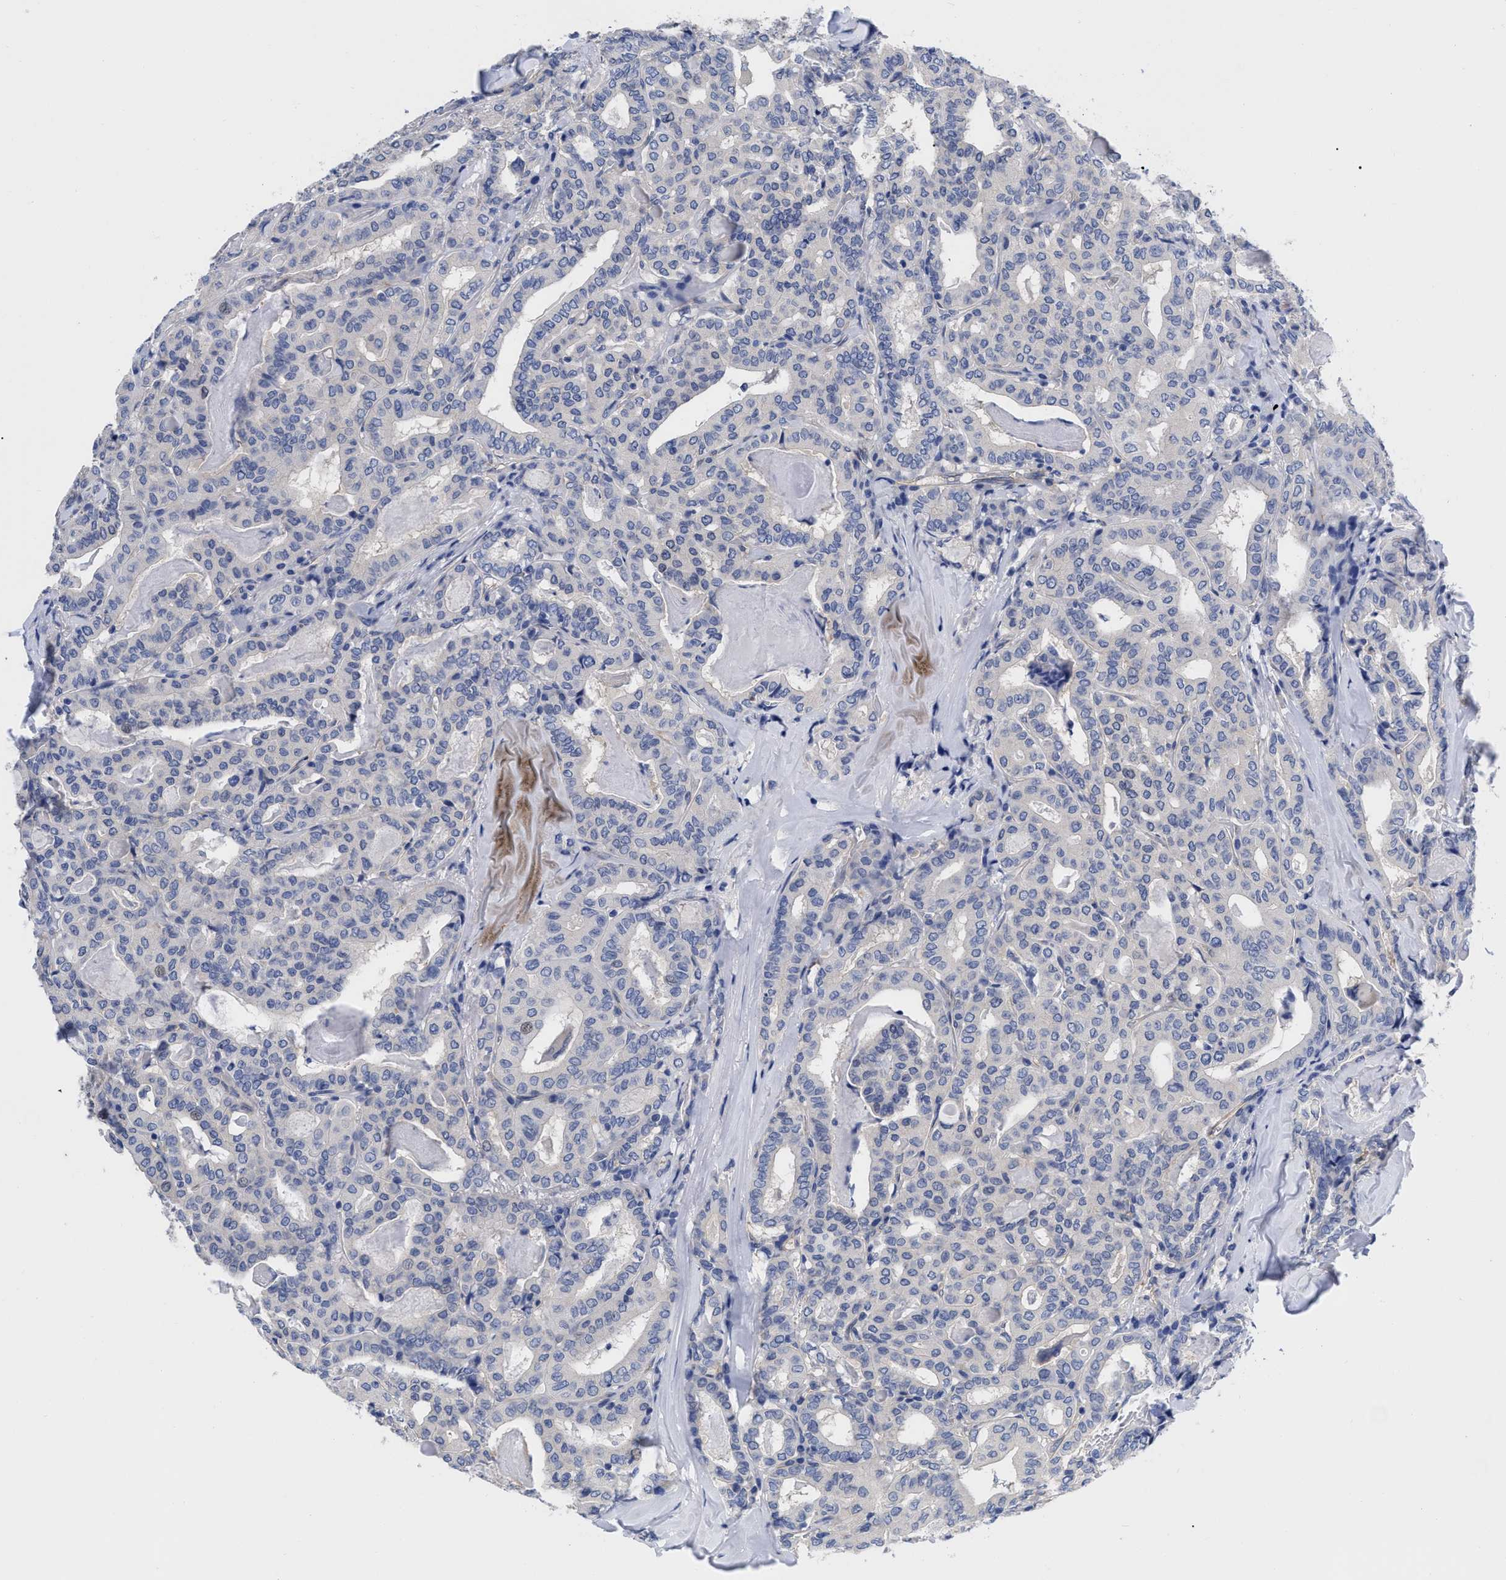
{"staining": {"intensity": "negative", "quantity": "none", "location": "none"}, "tissue": "thyroid cancer", "cell_type": "Tumor cells", "image_type": "cancer", "snomed": [{"axis": "morphology", "description": "Papillary adenocarcinoma, NOS"}, {"axis": "topography", "description": "Thyroid gland"}], "caption": "Tumor cells show no significant expression in thyroid cancer (papillary adenocarcinoma).", "gene": "IRAG2", "patient": {"sex": "female", "age": 42}}